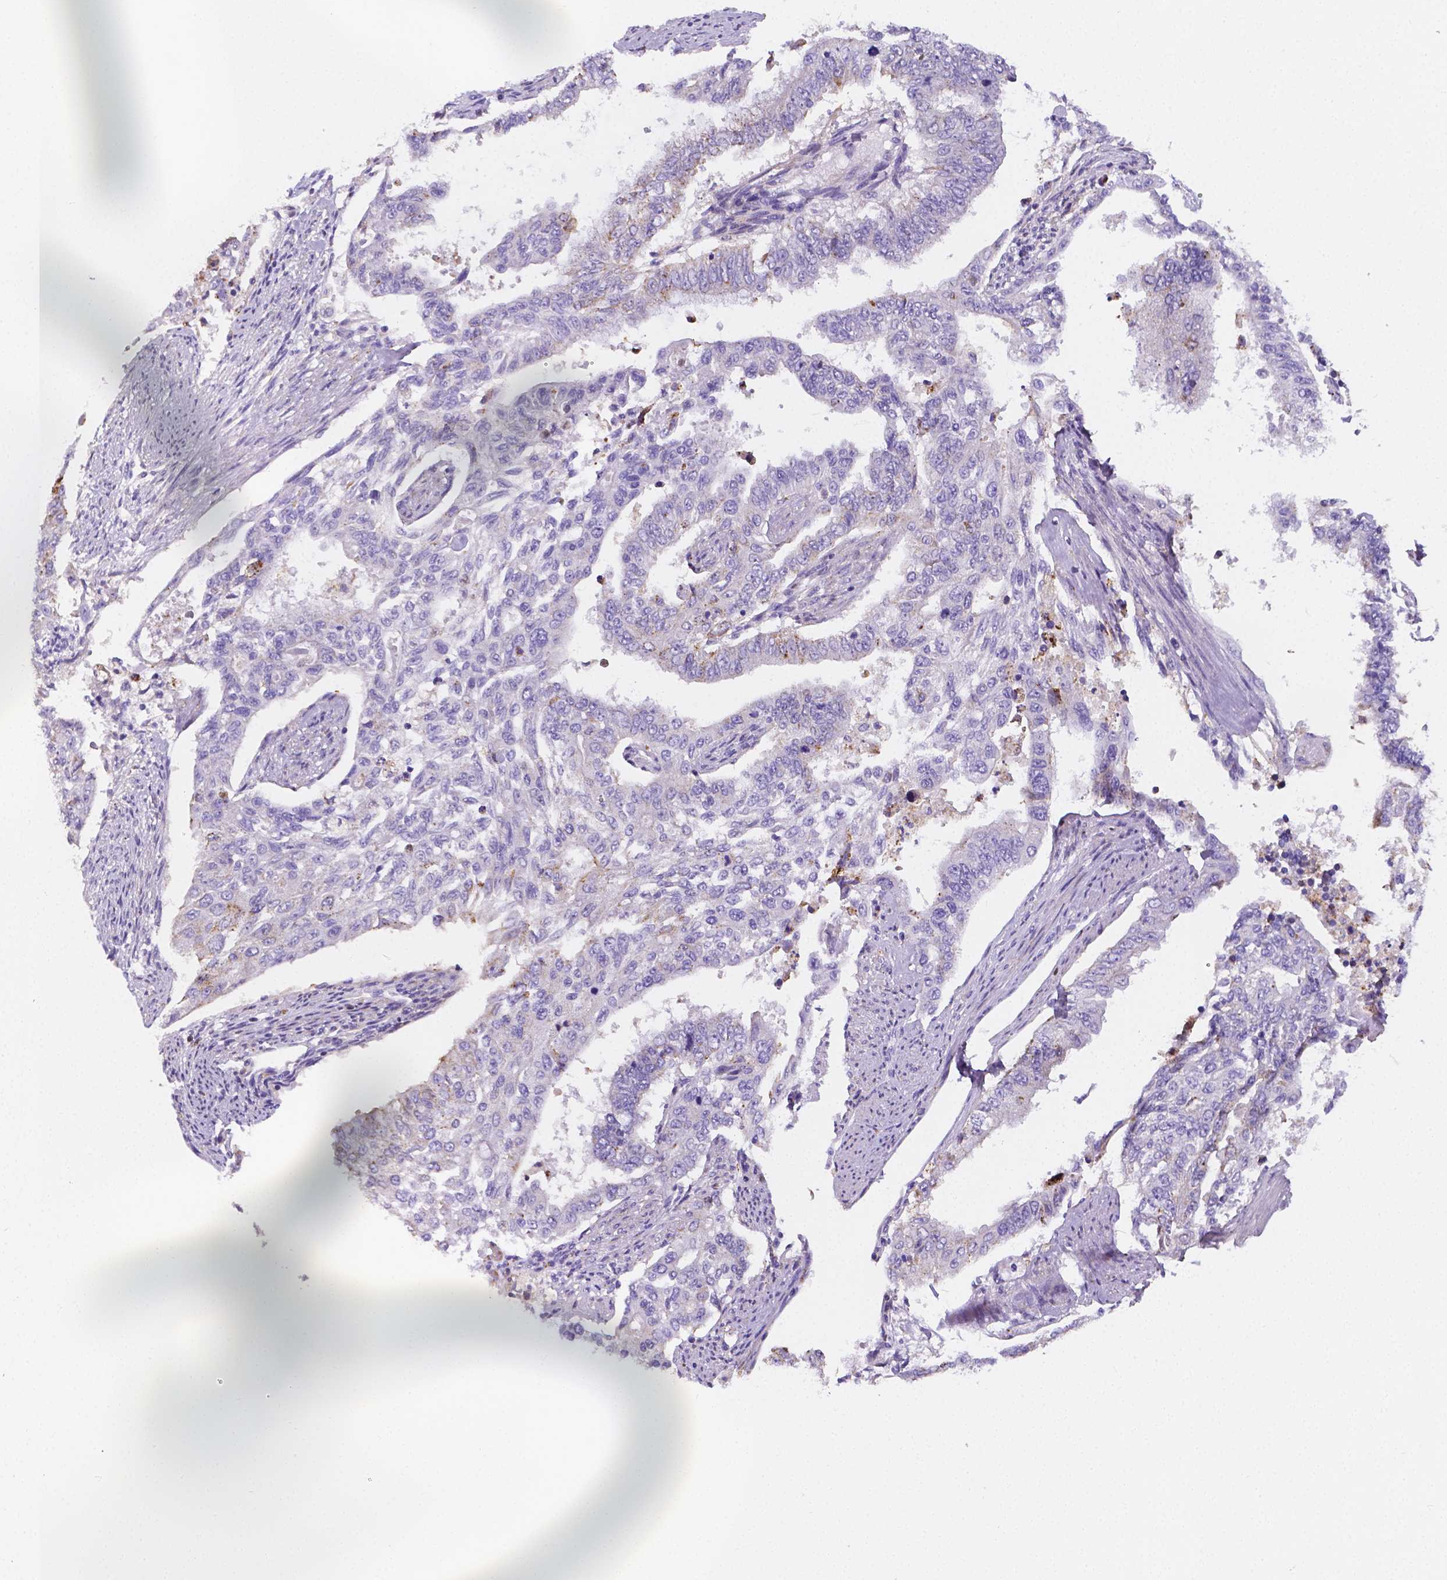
{"staining": {"intensity": "negative", "quantity": "none", "location": "none"}, "tissue": "endometrial cancer", "cell_type": "Tumor cells", "image_type": "cancer", "snomed": [{"axis": "morphology", "description": "Adenocarcinoma, NOS"}, {"axis": "topography", "description": "Uterus"}], "caption": "There is no significant staining in tumor cells of endometrial cancer (adenocarcinoma).", "gene": "GABRD", "patient": {"sex": "female", "age": 59}}